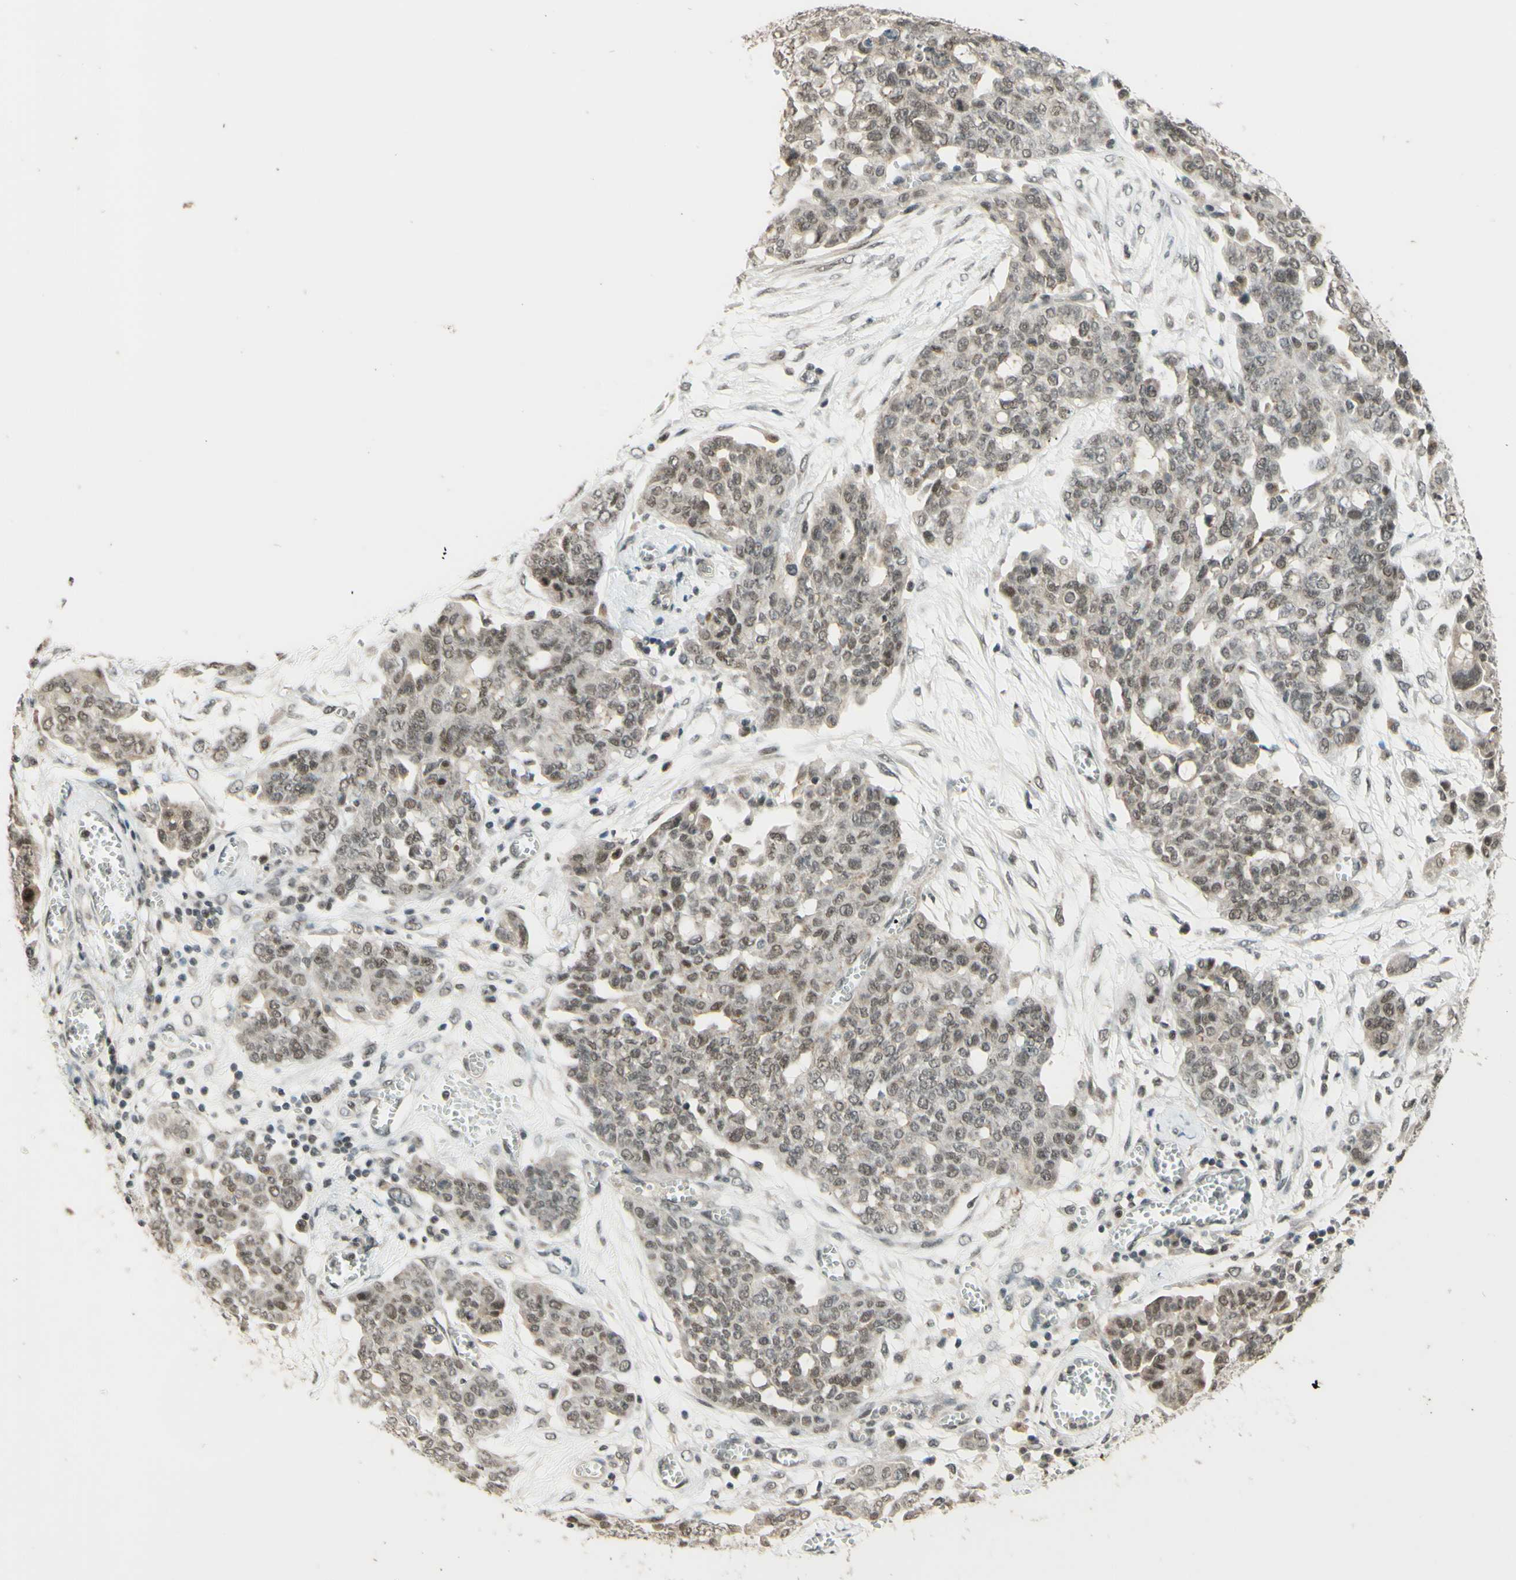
{"staining": {"intensity": "weak", "quantity": ">75%", "location": "nuclear"}, "tissue": "ovarian cancer", "cell_type": "Tumor cells", "image_type": "cancer", "snomed": [{"axis": "morphology", "description": "Cystadenocarcinoma, serous, NOS"}, {"axis": "topography", "description": "Soft tissue"}, {"axis": "topography", "description": "Ovary"}], "caption": "Ovarian cancer (serous cystadenocarcinoma) stained with immunohistochemistry (IHC) reveals weak nuclear staining in approximately >75% of tumor cells. (Brightfield microscopy of DAB IHC at high magnification).", "gene": "SMARCB1", "patient": {"sex": "female", "age": 57}}